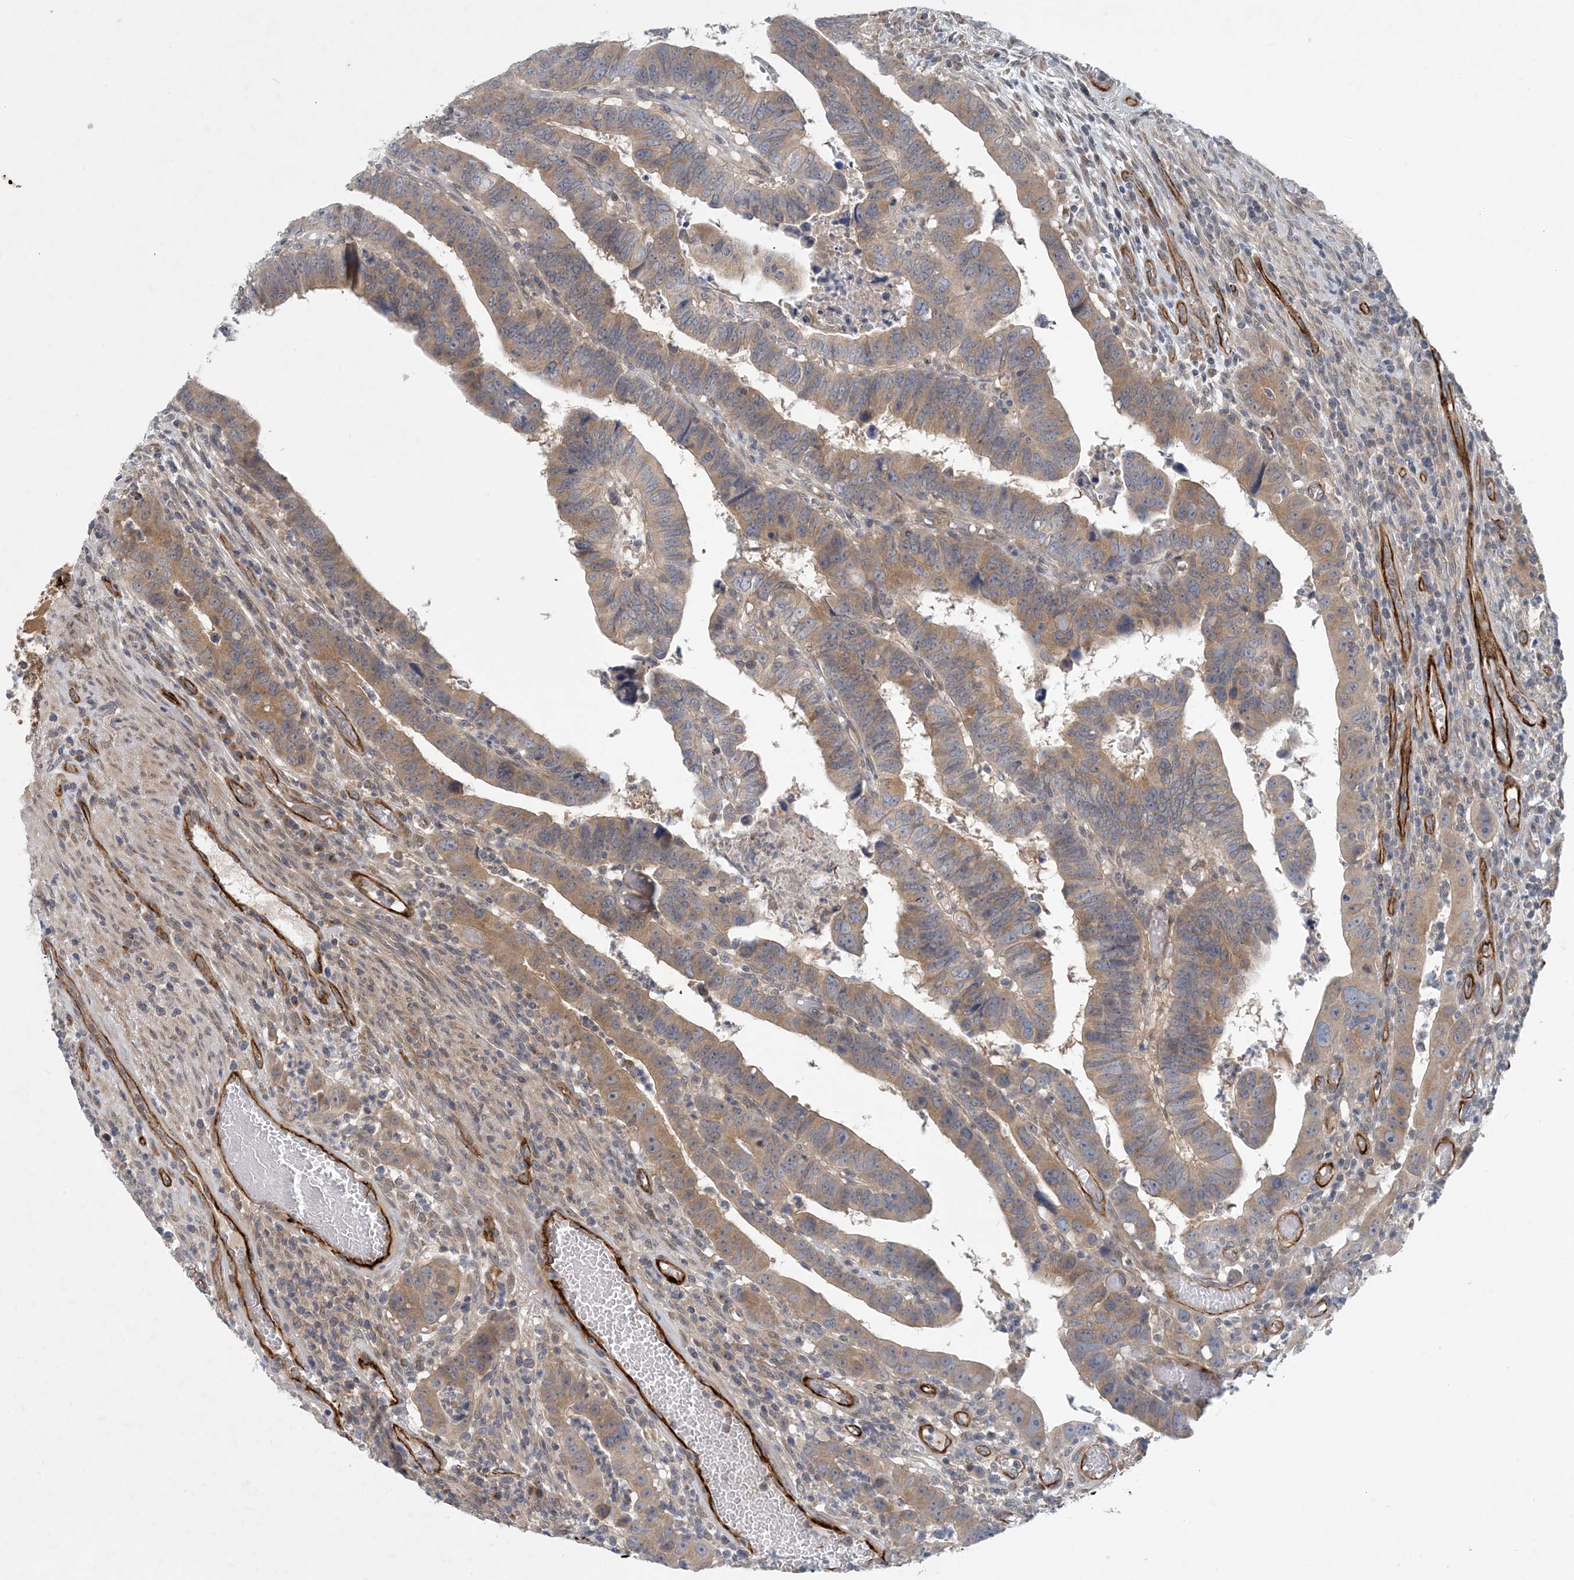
{"staining": {"intensity": "moderate", "quantity": ">75%", "location": "cytoplasmic/membranous"}, "tissue": "colorectal cancer", "cell_type": "Tumor cells", "image_type": "cancer", "snomed": [{"axis": "morphology", "description": "Normal tissue, NOS"}, {"axis": "morphology", "description": "Adenocarcinoma, NOS"}, {"axis": "topography", "description": "Rectum"}], "caption": "Protein expression analysis of human colorectal adenocarcinoma reveals moderate cytoplasmic/membranous positivity in approximately >75% of tumor cells. (DAB (3,3'-diaminobenzidine) IHC with brightfield microscopy, high magnification).", "gene": "HIKESHI", "patient": {"sex": "female", "age": 65}}